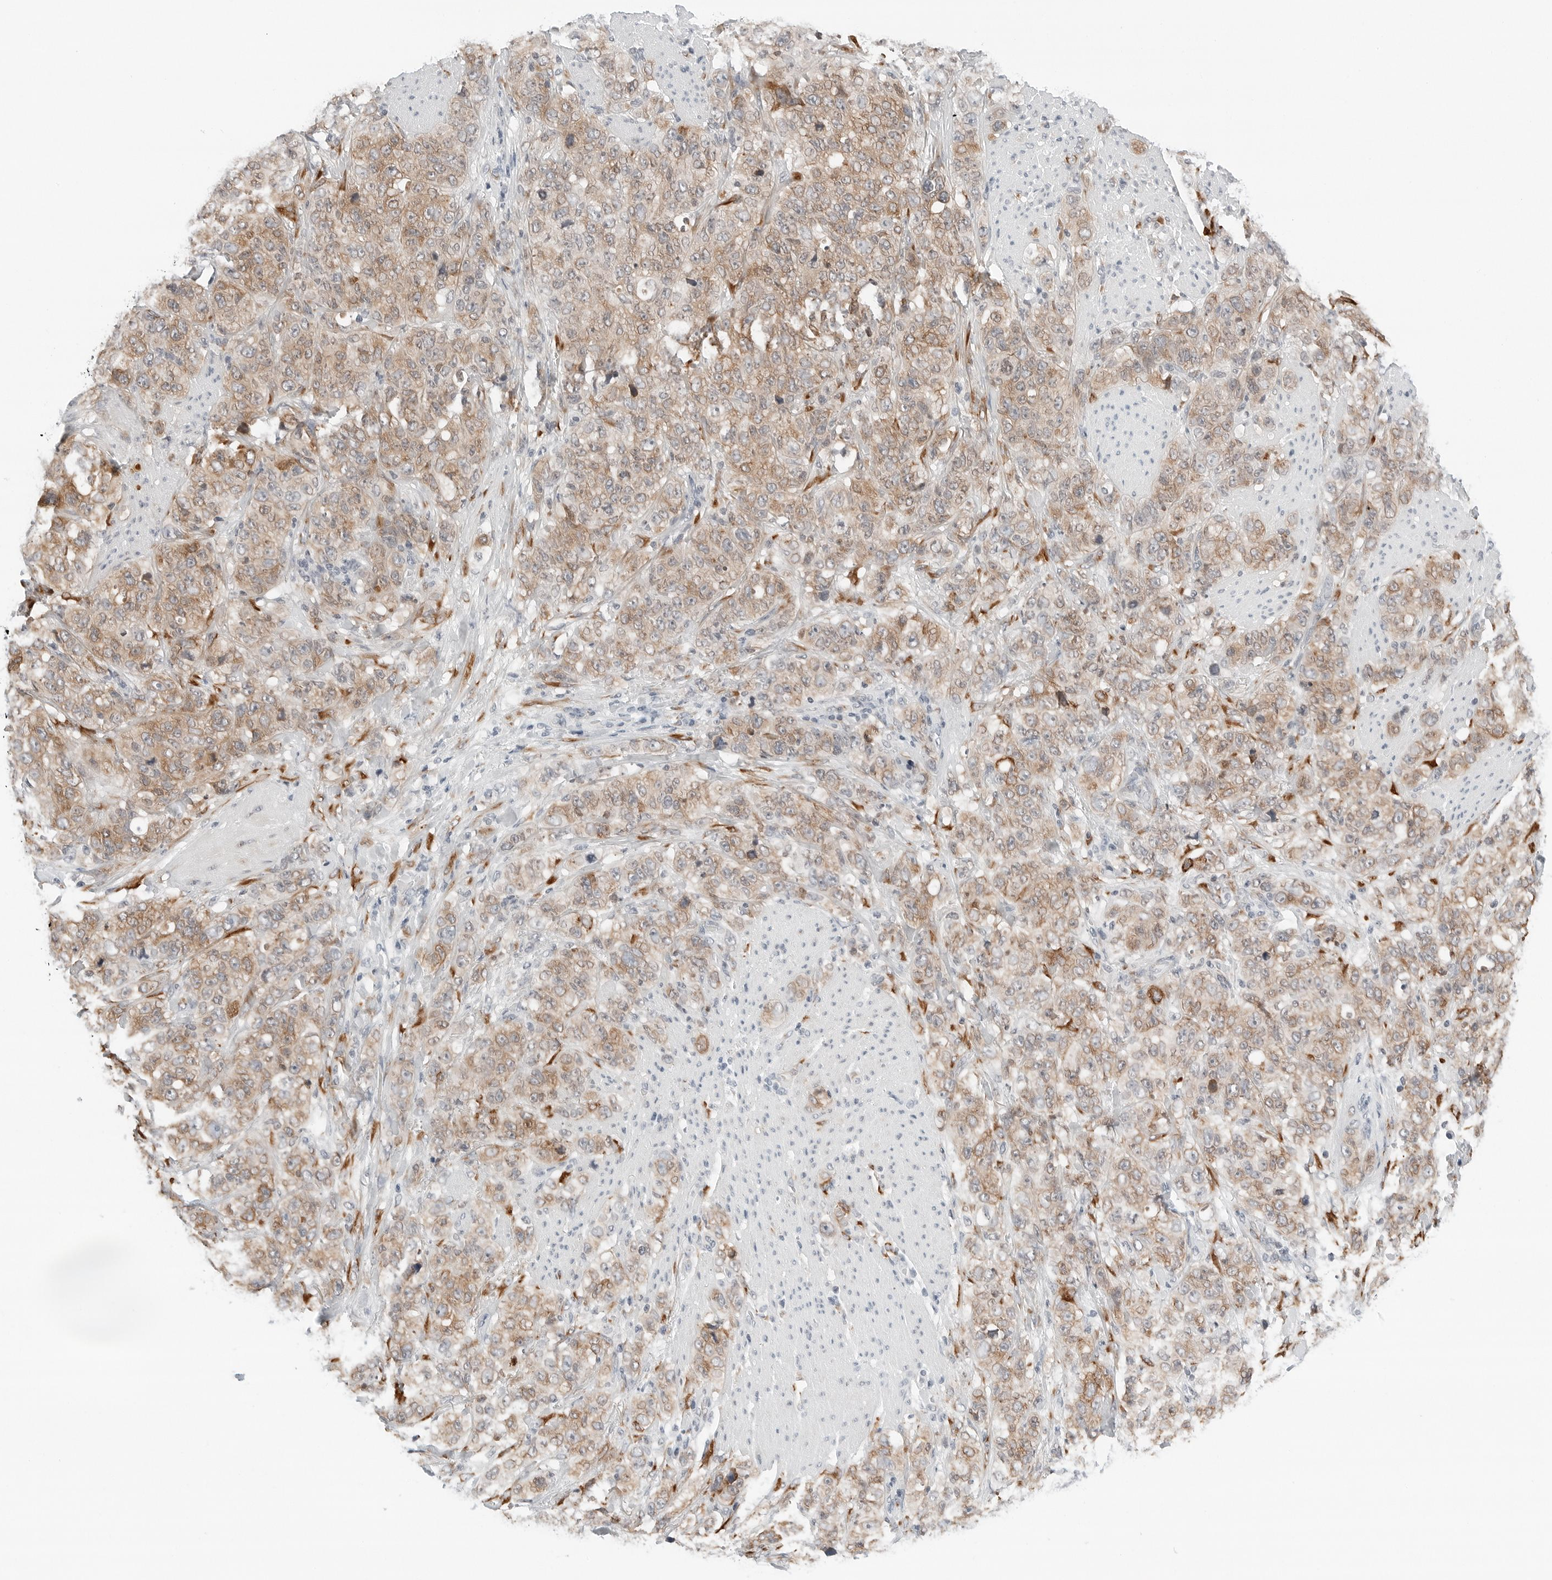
{"staining": {"intensity": "weak", "quantity": ">75%", "location": "cytoplasmic/membranous"}, "tissue": "stomach cancer", "cell_type": "Tumor cells", "image_type": "cancer", "snomed": [{"axis": "morphology", "description": "Adenocarcinoma, NOS"}, {"axis": "topography", "description": "Stomach"}], "caption": "Protein positivity by immunohistochemistry (IHC) demonstrates weak cytoplasmic/membranous expression in approximately >75% of tumor cells in stomach cancer (adenocarcinoma).", "gene": "P4HA2", "patient": {"sex": "male", "age": 48}}